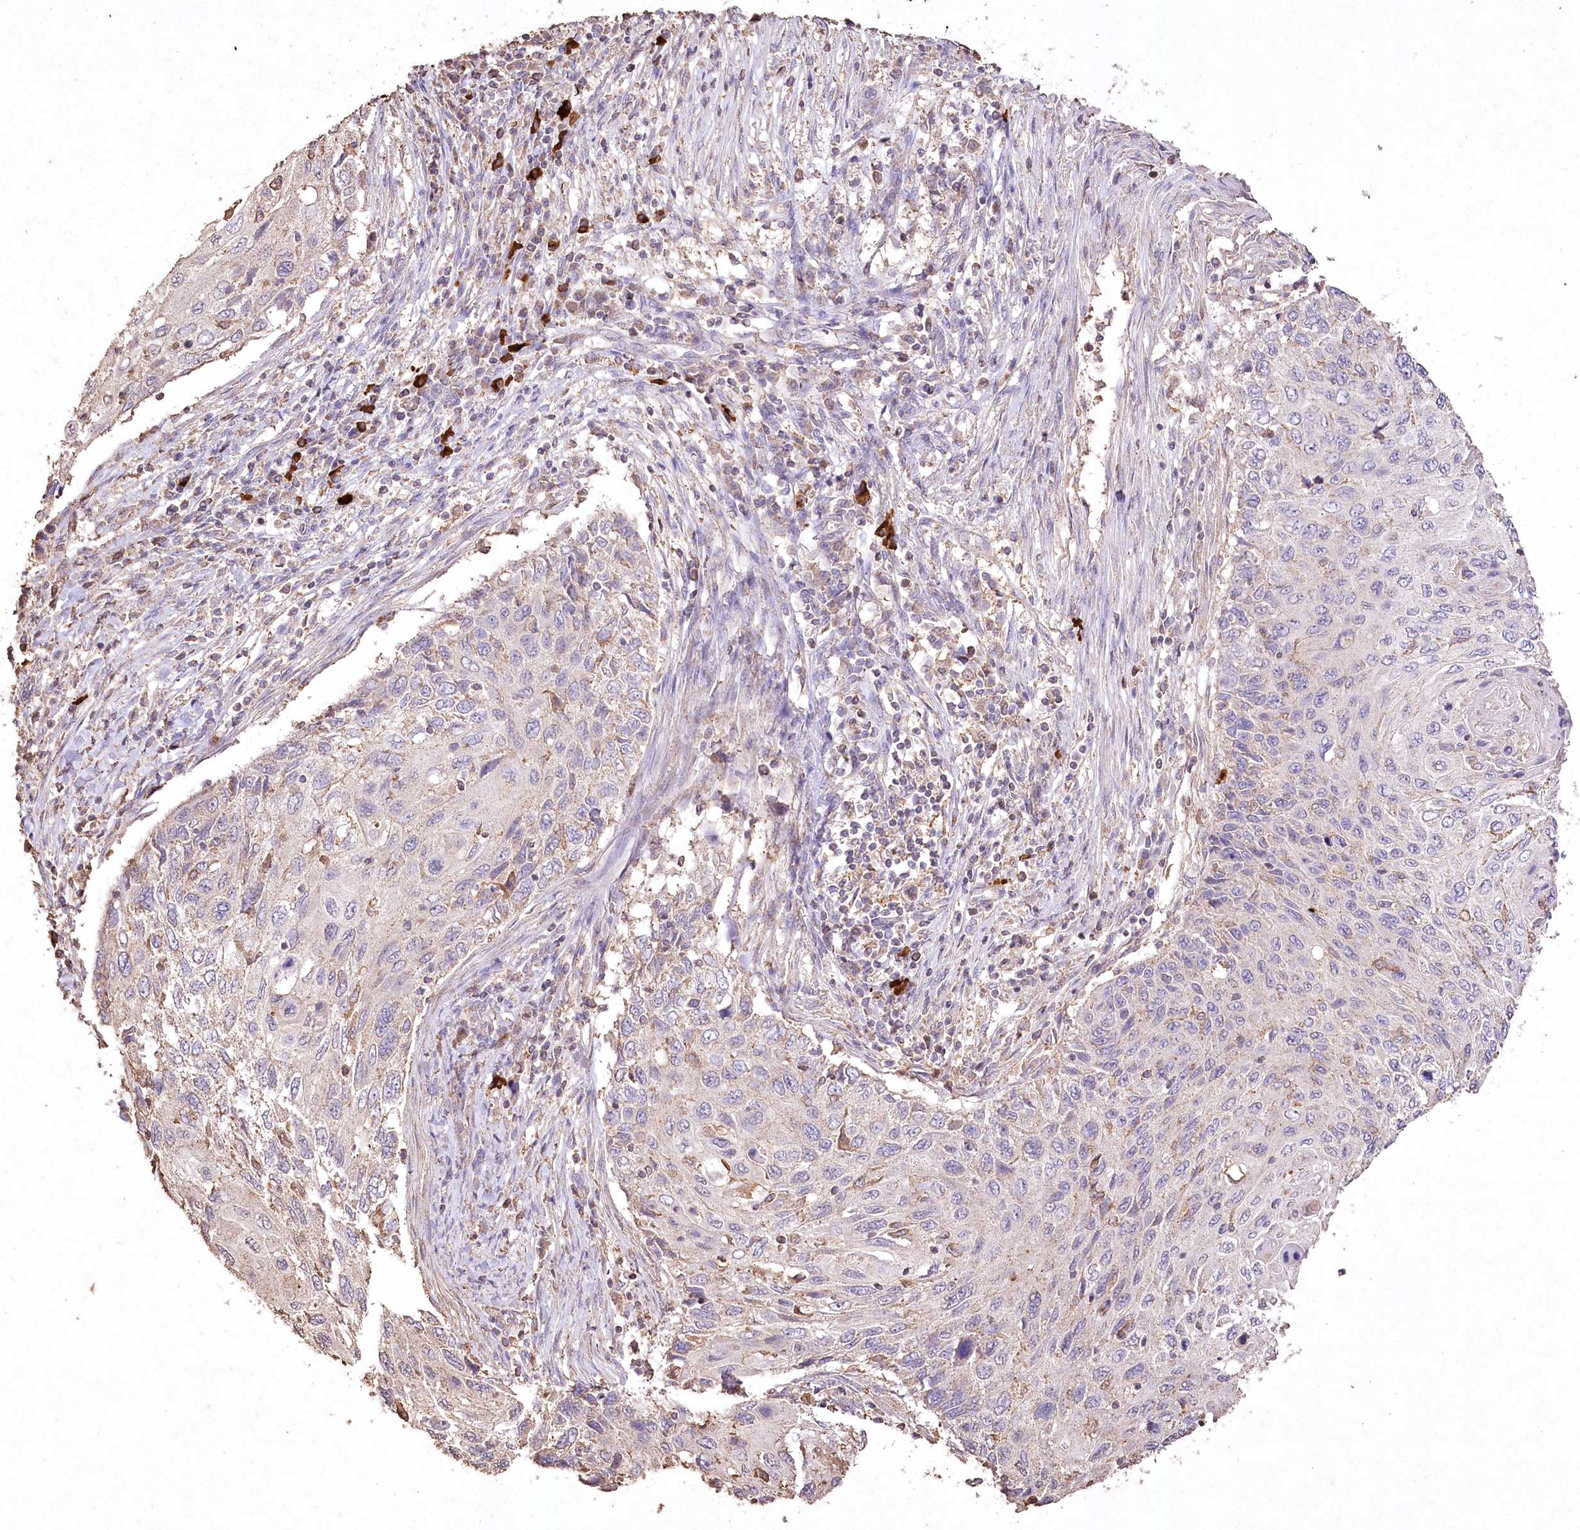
{"staining": {"intensity": "negative", "quantity": "none", "location": "none"}, "tissue": "cervical cancer", "cell_type": "Tumor cells", "image_type": "cancer", "snomed": [{"axis": "morphology", "description": "Squamous cell carcinoma, NOS"}, {"axis": "topography", "description": "Cervix"}], "caption": "Image shows no significant protein staining in tumor cells of cervical cancer (squamous cell carcinoma). Nuclei are stained in blue.", "gene": "IREB2", "patient": {"sex": "female", "age": 70}}